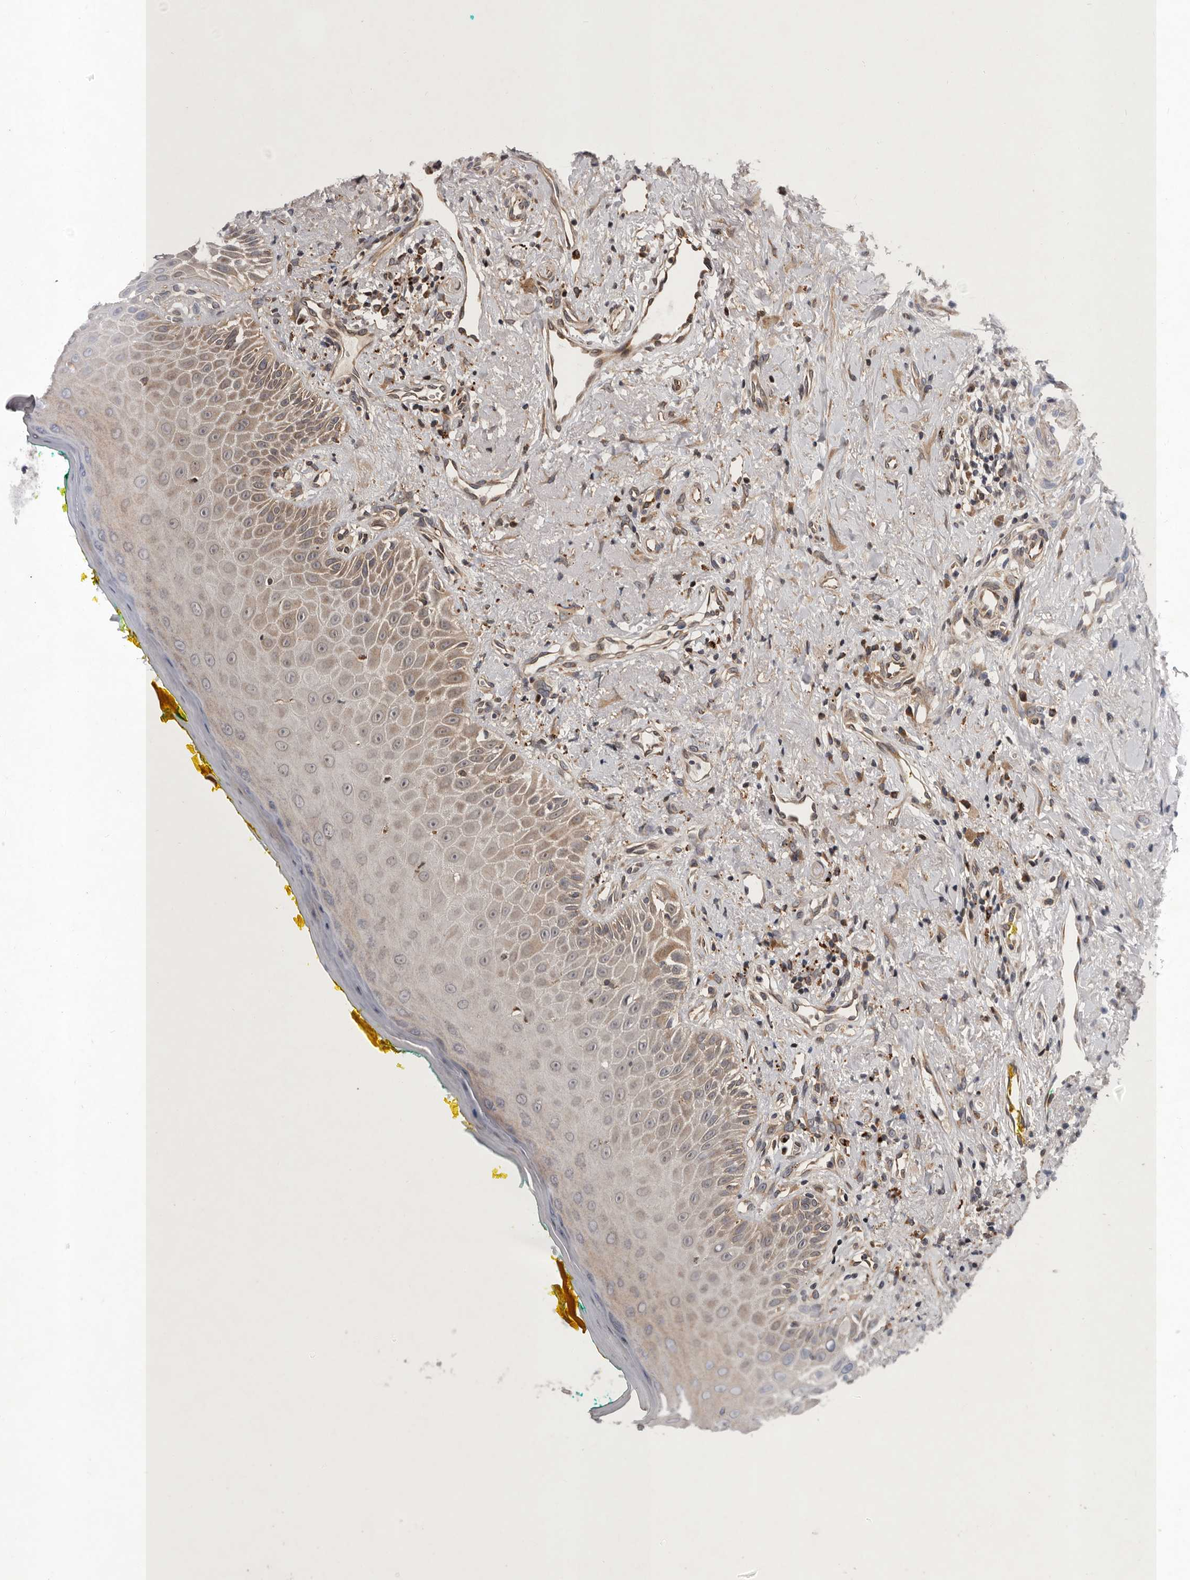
{"staining": {"intensity": "moderate", "quantity": ">75%", "location": "cytoplasmic/membranous,nuclear"}, "tissue": "oral mucosa", "cell_type": "Squamous epithelial cells", "image_type": "normal", "snomed": [{"axis": "morphology", "description": "Normal tissue, NOS"}, {"axis": "topography", "description": "Oral tissue"}], "caption": "Immunohistochemistry of normal oral mucosa demonstrates medium levels of moderate cytoplasmic/membranous,nuclear expression in approximately >75% of squamous epithelial cells. (DAB (3,3'-diaminobenzidine) = brown stain, brightfield microscopy at high magnification).", "gene": "GADD45B", "patient": {"sex": "female", "age": 70}}